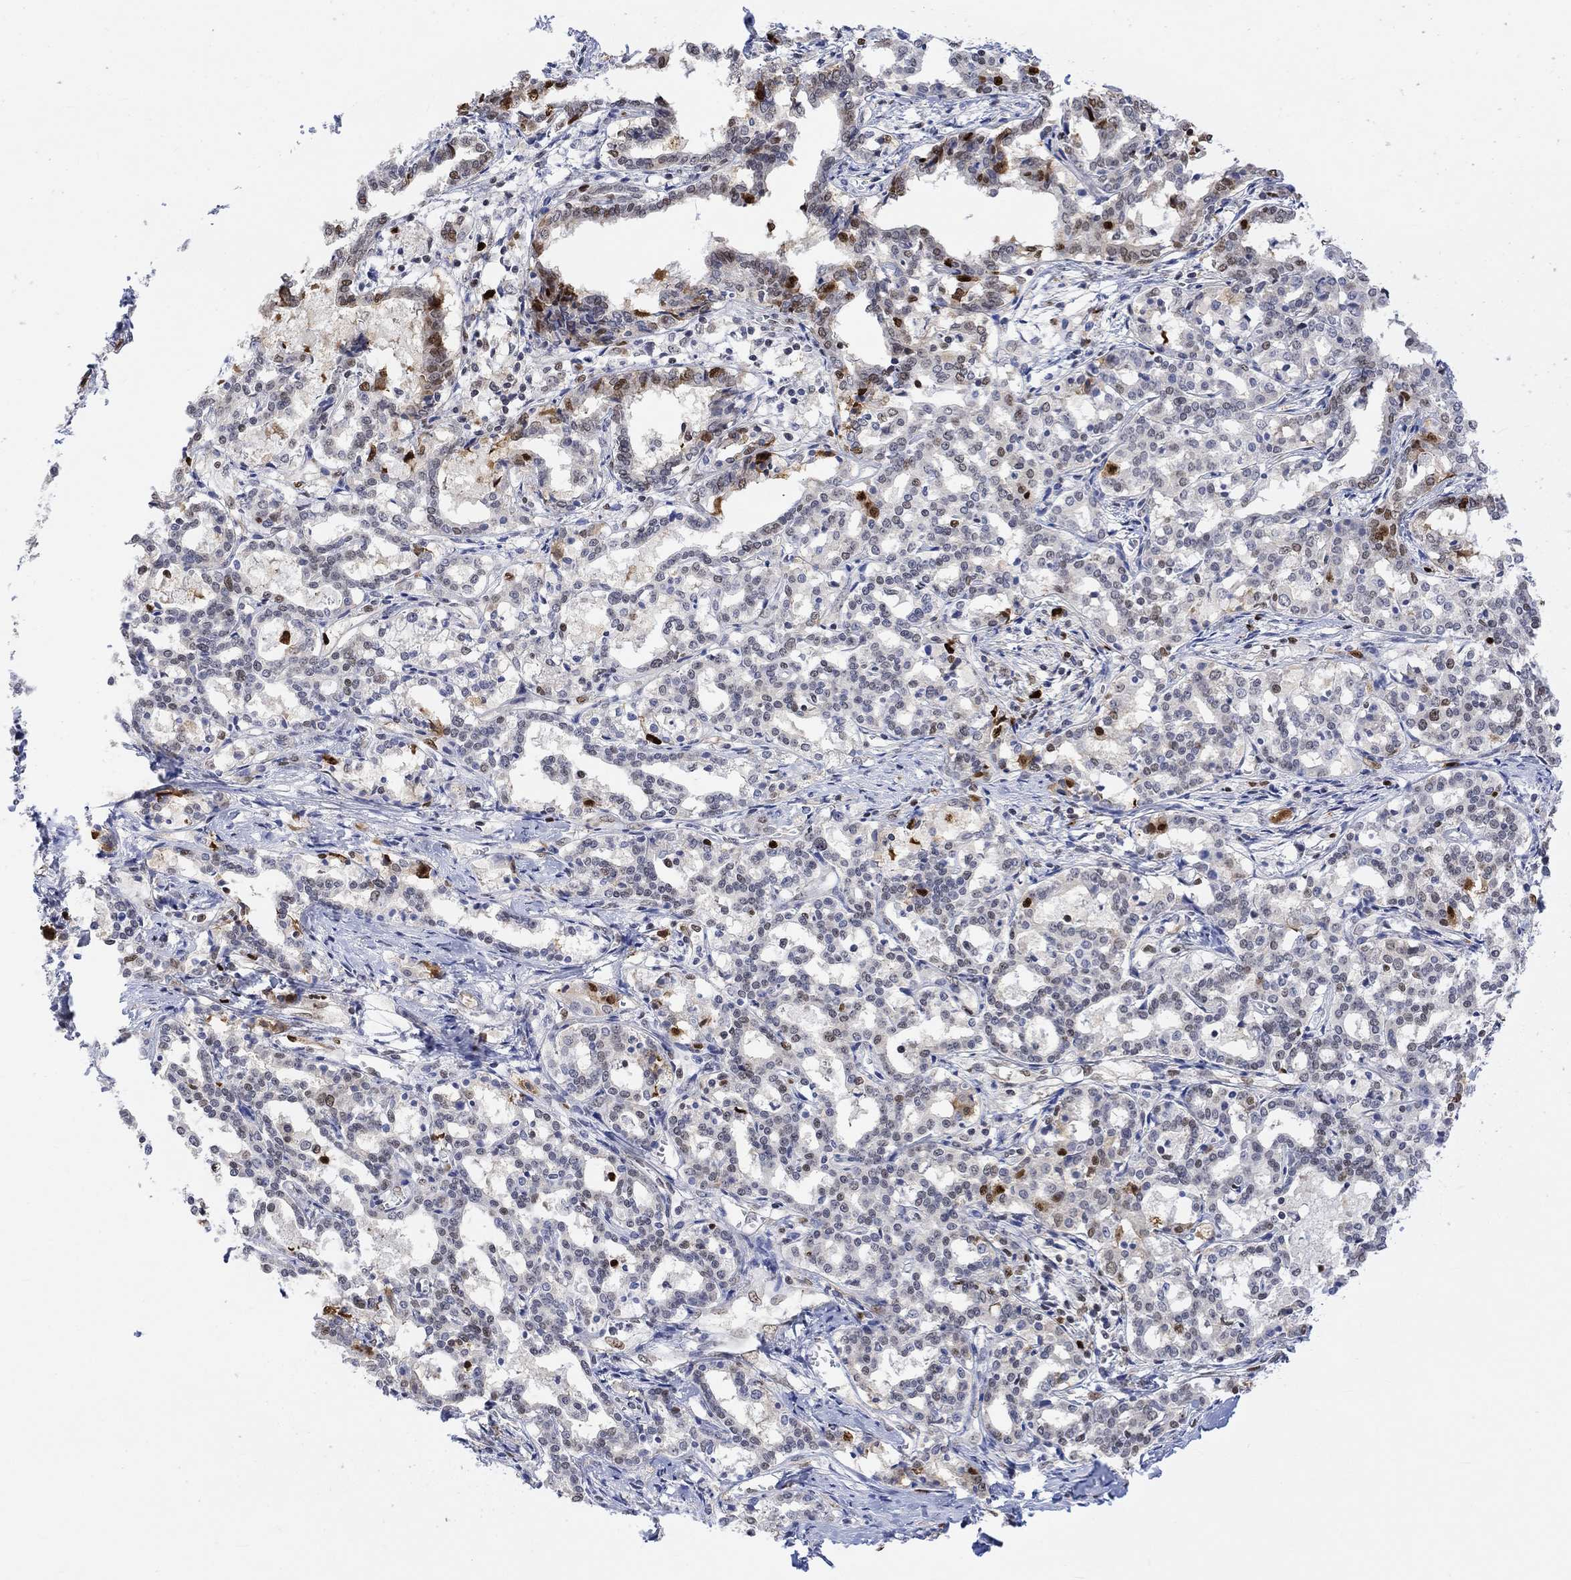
{"staining": {"intensity": "strong", "quantity": "<25%", "location": "nuclear"}, "tissue": "liver cancer", "cell_type": "Tumor cells", "image_type": "cancer", "snomed": [{"axis": "morphology", "description": "Cholangiocarcinoma"}, {"axis": "topography", "description": "Liver"}], "caption": "IHC staining of liver cholangiocarcinoma, which shows medium levels of strong nuclear staining in about <25% of tumor cells indicating strong nuclear protein expression. The staining was performed using DAB (3,3'-diaminobenzidine) (brown) for protein detection and nuclei were counterstained in hematoxylin (blue).", "gene": "RAD54L2", "patient": {"sex": "female", "age": 47}}